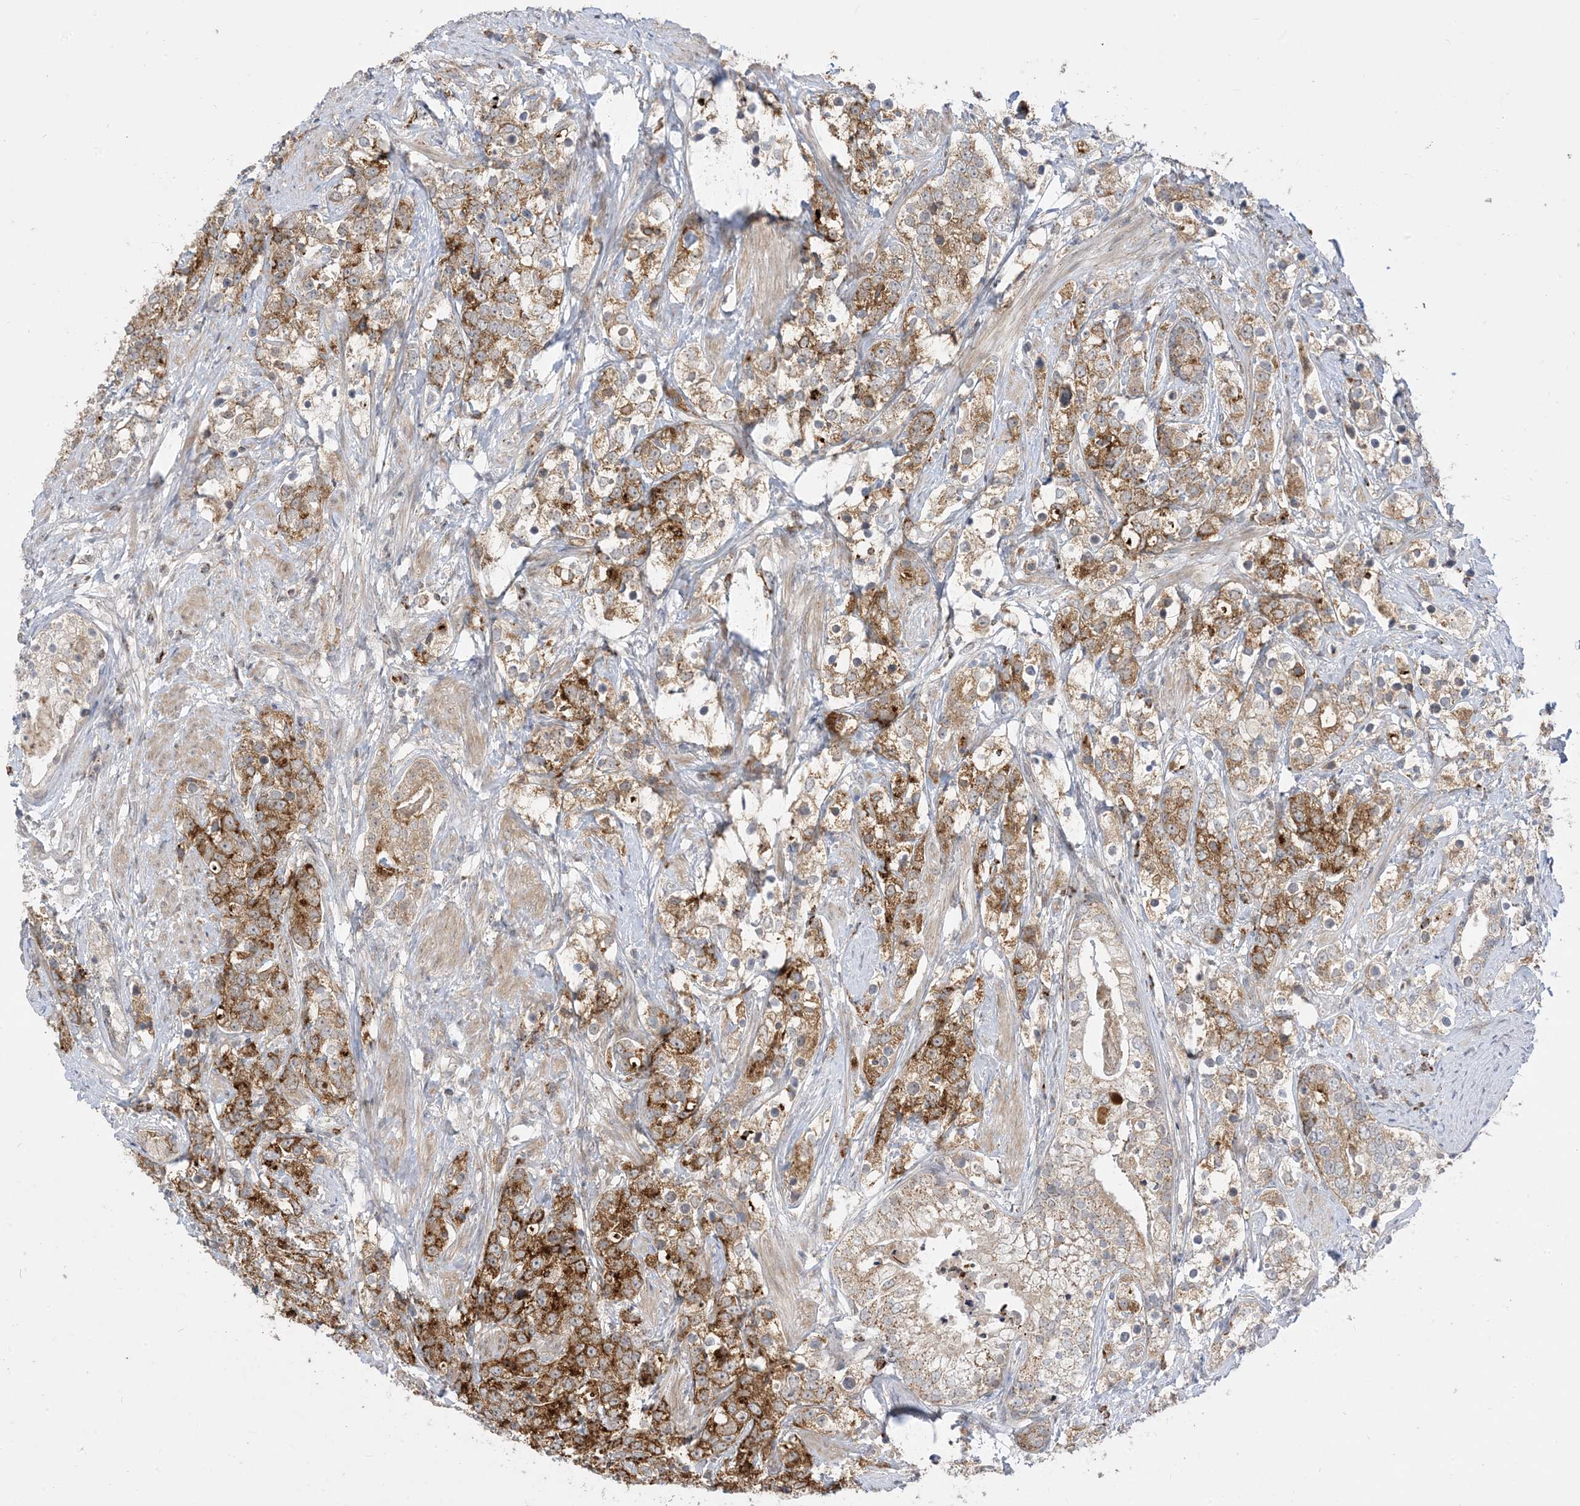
{"staining": {"intensity": "moderate", "quantity": "25%-75%", "location": "cytoplasmic/membranous"}, "tissue": "prostate cancer", "cell_type": "Tumor cells", "image_type": "cancer", "snomed": [{"axis": "morphology", "description": "Adenocarcinoma, High grade"}, {"axis": "topography", "description": "Prostate"}], "caption": "Moderate cytoplasmic/membranous staining is appreciated in approximately 25%-75% of tumor cells in adenocarcinoma (high-grade) (prostate). (Stains: DAB (3,3'-diaminobenzidine) in brown, nuclei in blue, Microscopy: brightfield microscopy at high magnification).", "gene": "KANSL3", "patient": {"sex": "male", "age": 69}}